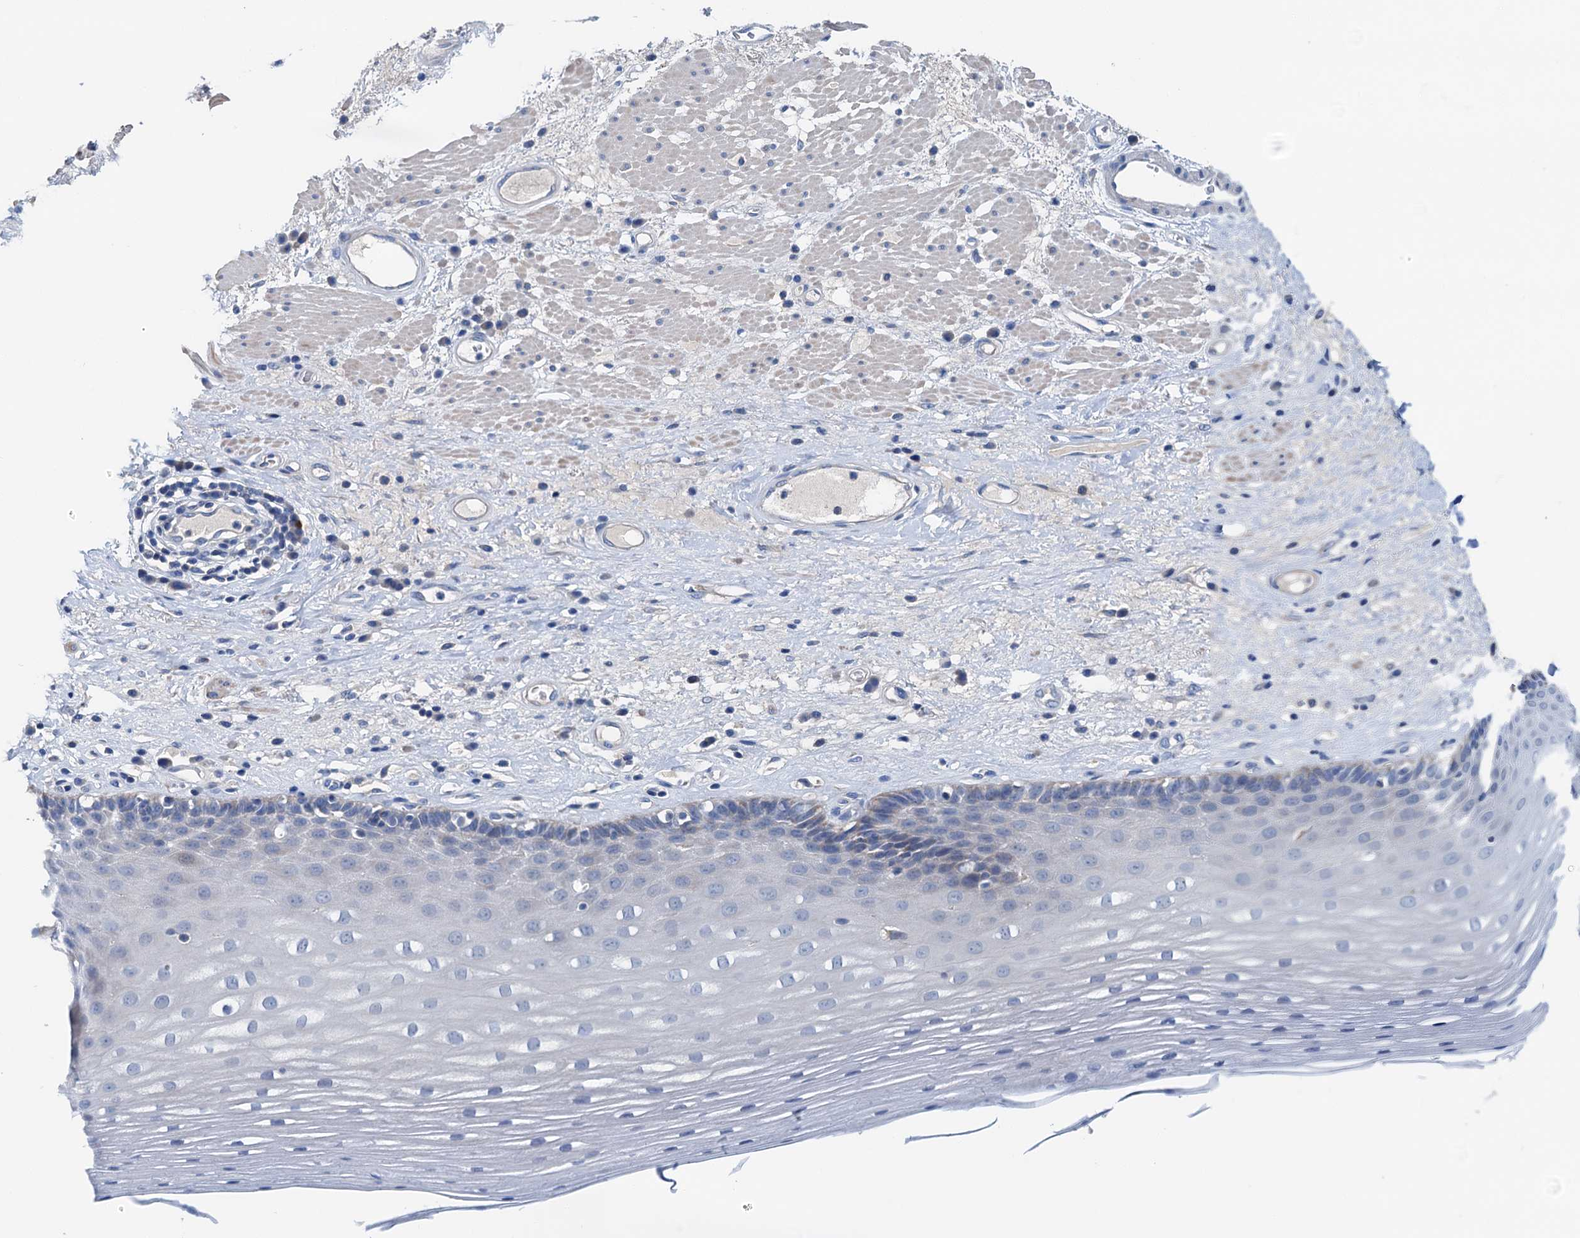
{"staining": {"intensity": "negative", "quantity": "none", "location": "none"}, "tissue": "esophagus", "cell_type": "Squamous epithelial cells", "image_type": "normal", "snomed": [{"axis": "morphology", "description": "Normal tissue, NOS"}, {"axis": "topography", "description": "Esophagus"}], "caption": "The image demonstrates no significant positivity in squamous epithelial cells of esophagus. (Stains: DAB (3,3'-diaminobenzidine) IHC with hematoxylin counter stain, Microscopy: brightfield microscopy at high magnification).", "gene": "KNDC1", "patient": {"sex": "male", "age": 62}}